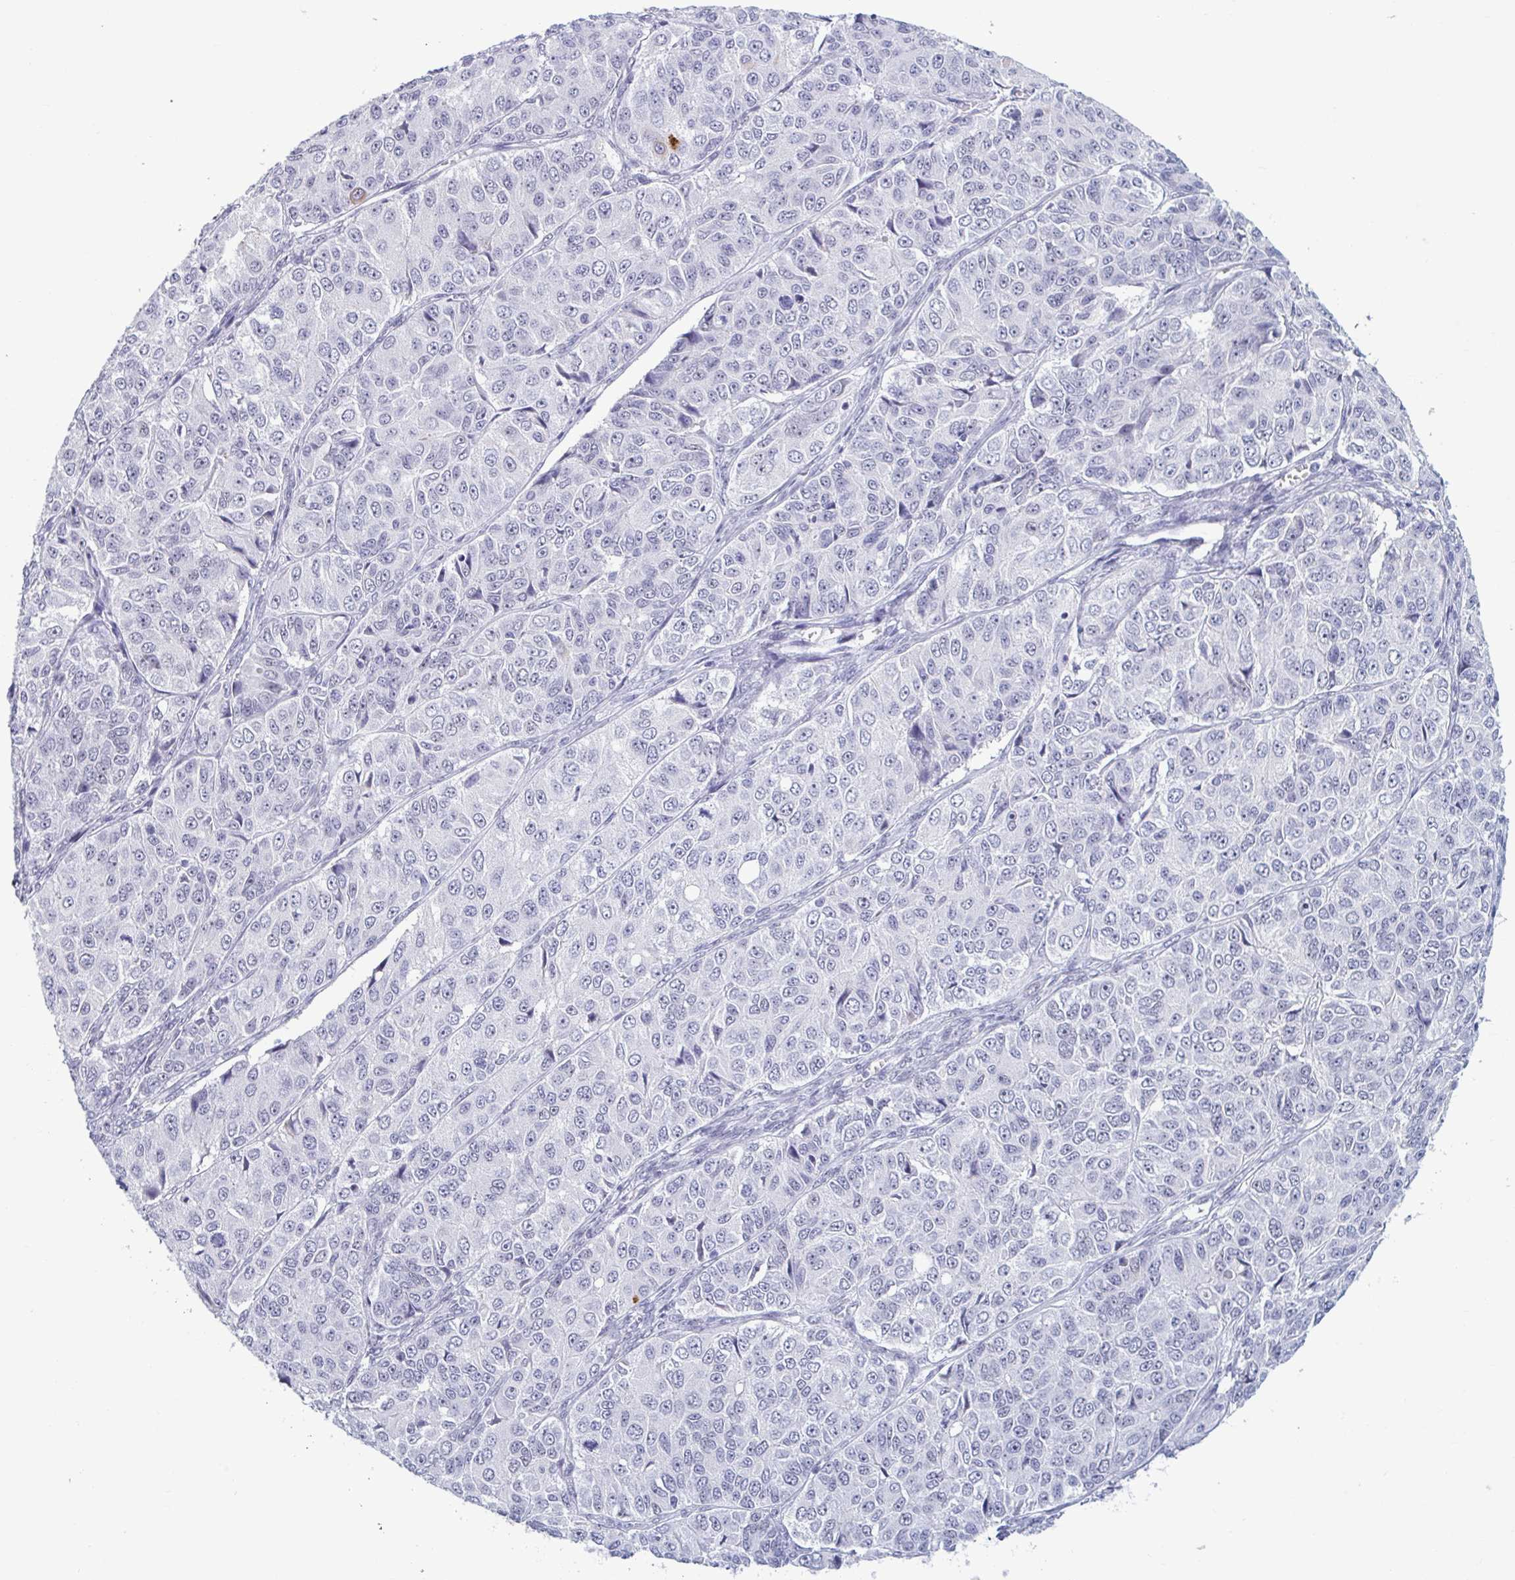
{"staining": {"intensity": "negative", "quantity": "none", "location": "none"}, "tissue": "ovarian cancer", "cell_type": "Tumor cells", "image_type": "cancer", "snomed": [{"axis": "morphology", "description": "Carcinoma, endometroid"}, {"axis": "topography", "description": "Ovary"}], "caption": "A micrograph of human ovarian endometroid carcinoma is negative for staining in tumor cells.", "gene": "MSMB", "patient": {"sex": "female", "age": 51}}